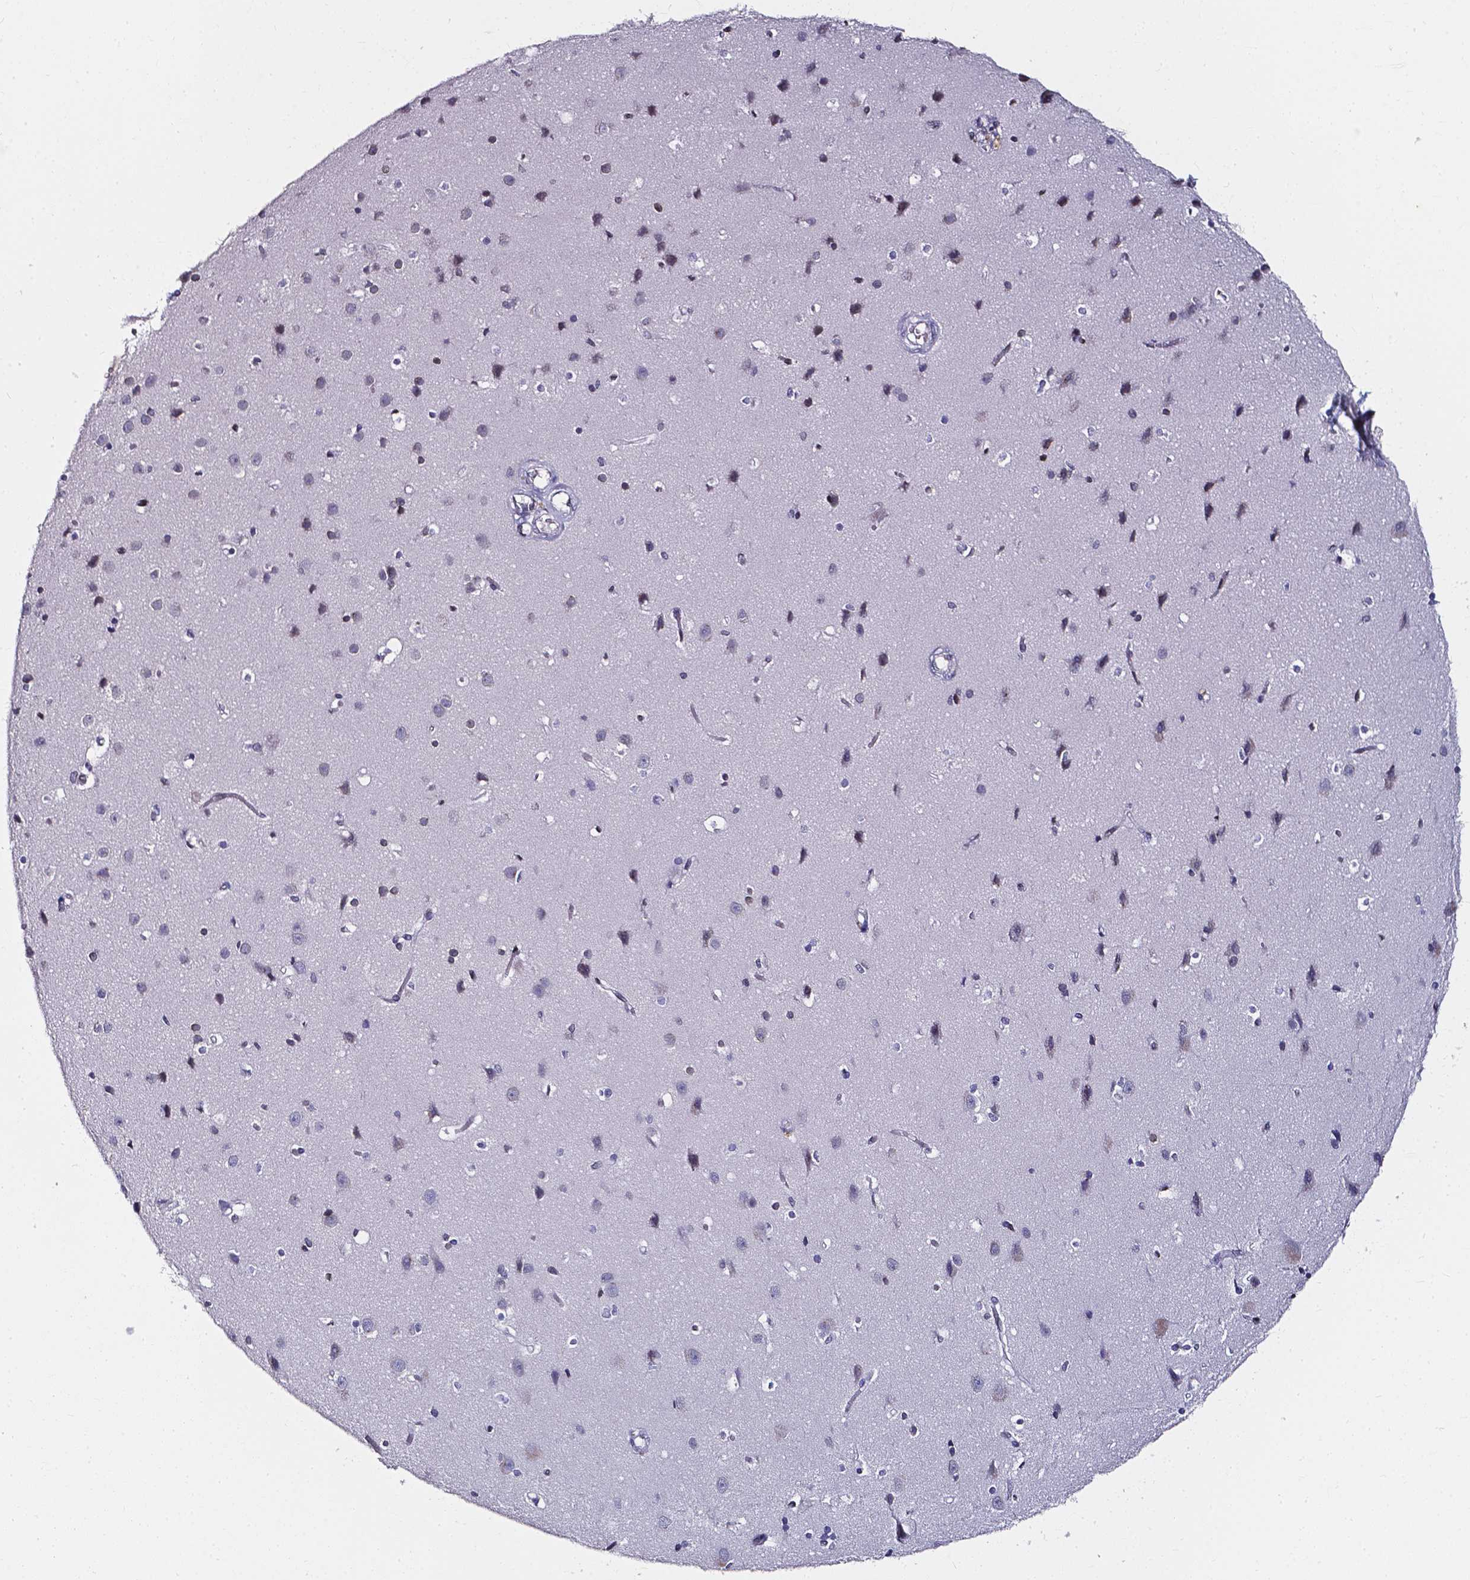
{"staining": {"intensity": "negative", "quantity": "none", "location": "none"}, "tissue": "cerebral cortex", "cell_type": "Endothelial cells", "image_type": "normal", "snomed": [{"axis": "morphology", "description": "Normal tissue, NOS"}, {"axis": "topography", "description": "Cerebral cortex"}], "caption": "IHC of normal cerebral cortex exhibits no positivity in endothelial cells.", "gene": "AKR1B10", "patient": {"sex": "male", "age": 37}}